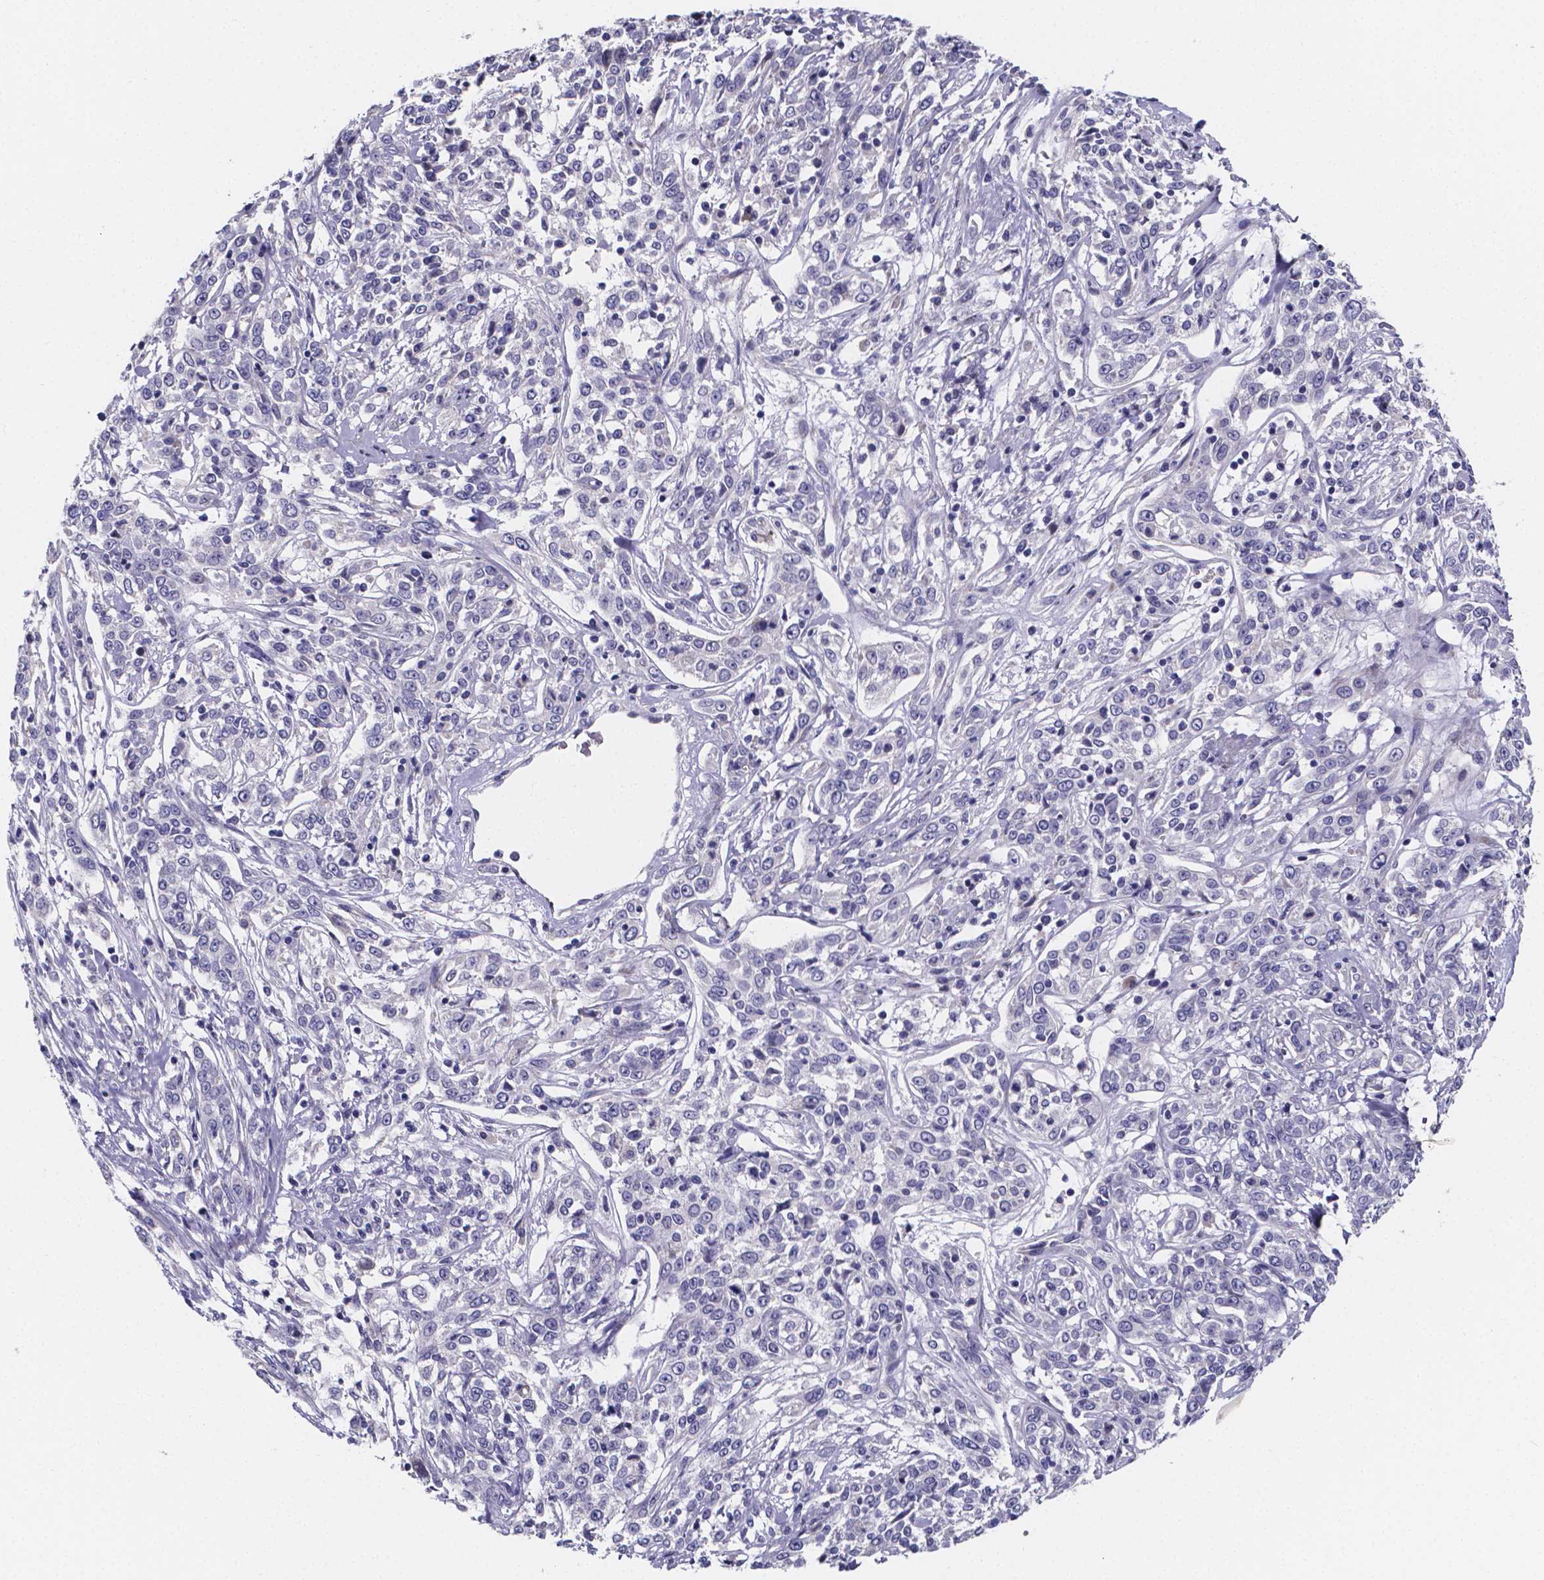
{"staining": {"intensity": "negative", "quantity": "none", "location": "none"}, "tissue": "cervical cancer", "cell_type": "Tumor cells", "image_type": "cancer", "snomed": [{"axis": "morphology", "description": "Adenocarcinoma, NOS"}, {"axis": "topography", "description": "Cervix"}], "caption": "Tumor cells show no significant protein positivity in cervical adenocarcinoma.", "gene": "GABRA3", "patient": {"sex": "female", "age": 40}}